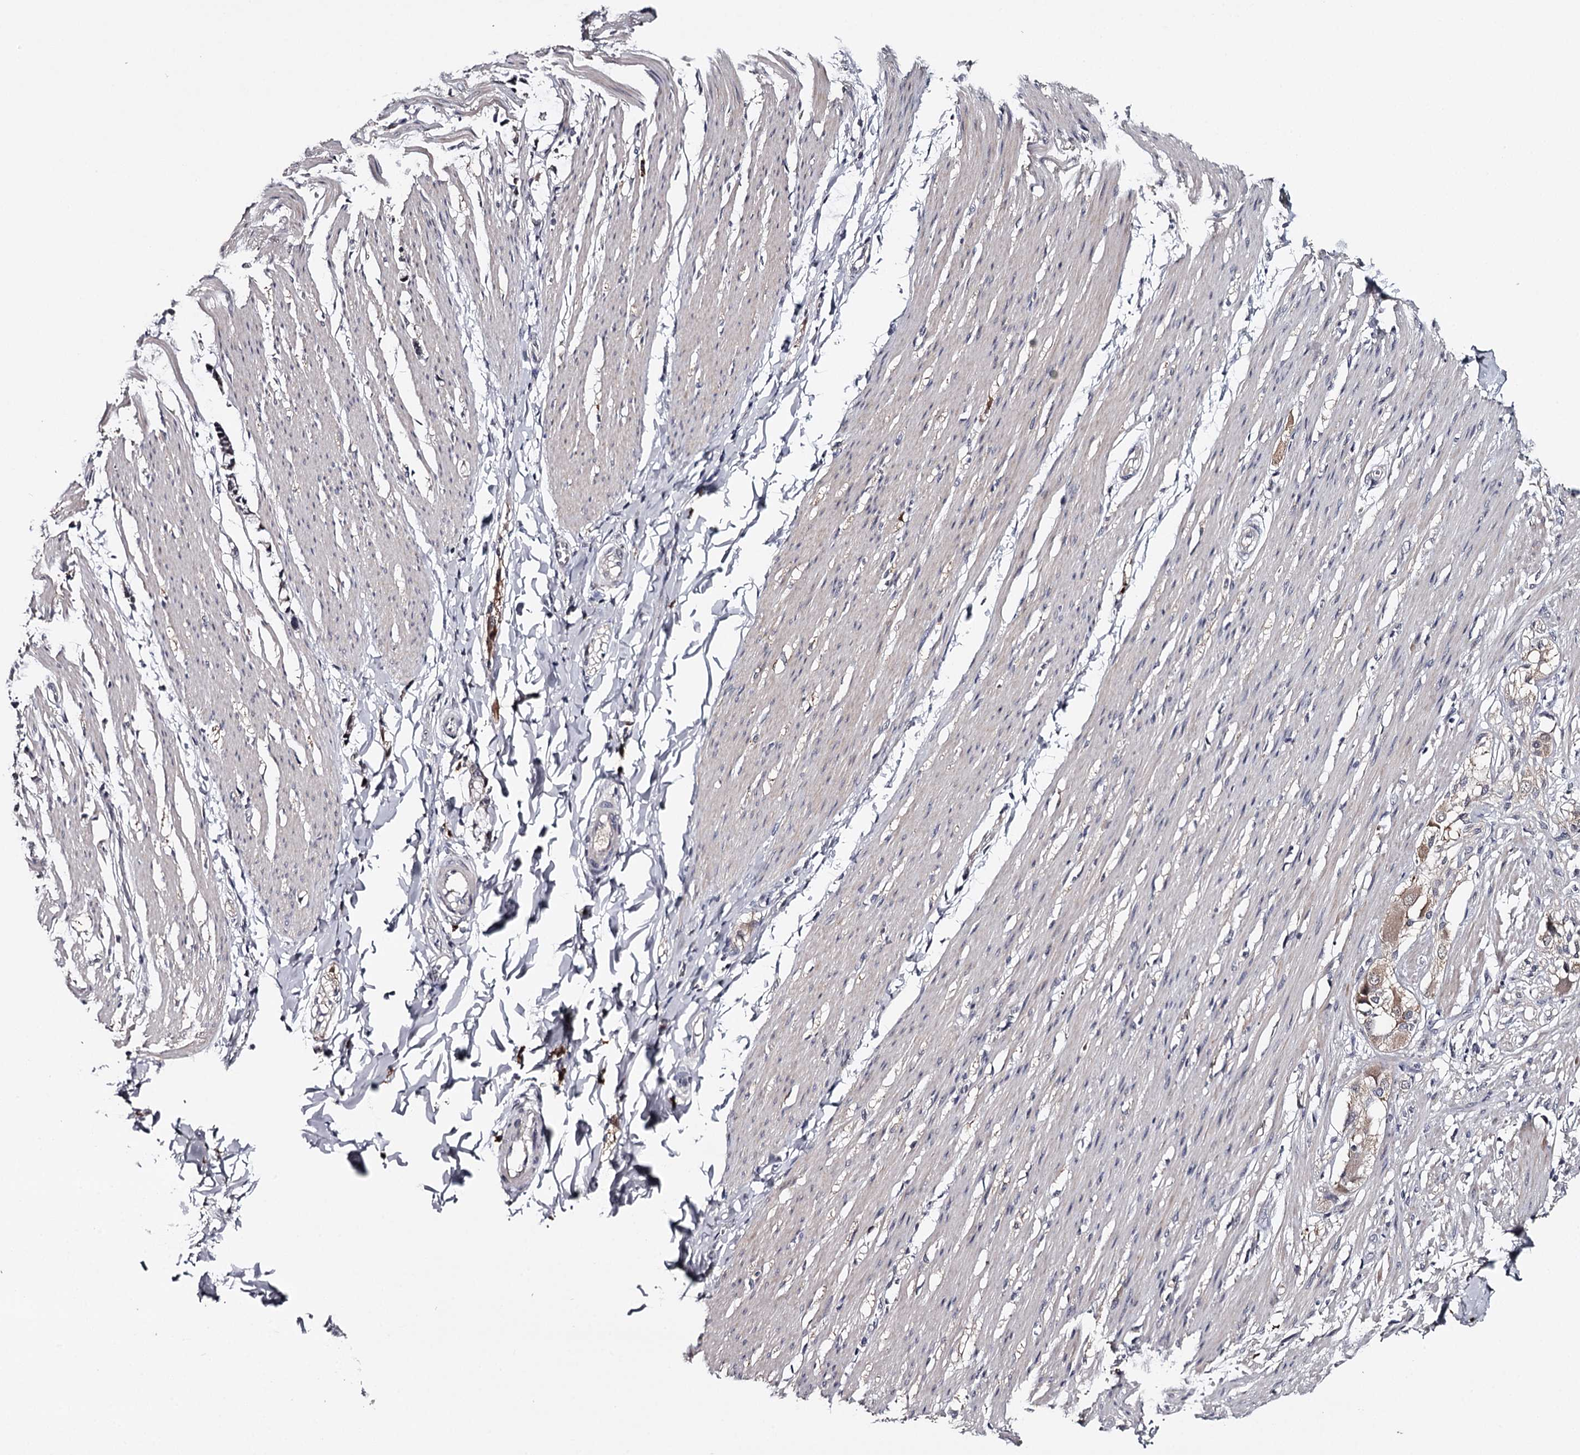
{"staining": {"intensity": "weak", "quantity": "25%-75%", "location": "cytoplasmic/membranous"}, "tissue": "smooth muscle", "cell_type": "Smooth muscle cells", "image_type": "normal", "snomed": [{"axis": "morphology", "description": "Normal tissue, NOS"}, {"axis": "morphology", "description": "Adenocarcinoma, NOS"}, {"axis": "topography", "description": "Colon"}, {"axis": "topography", "description": "Peripheral nerve tissue"}], "caption": "Immunohistochemical staining of benign smooth muscle reveals weak cytoplasmic/membranous protein expression in about 25%-75% of smooth muscle cells.", "gene": "GTSF1", "patient": {"sex": "male", "age": 14}}